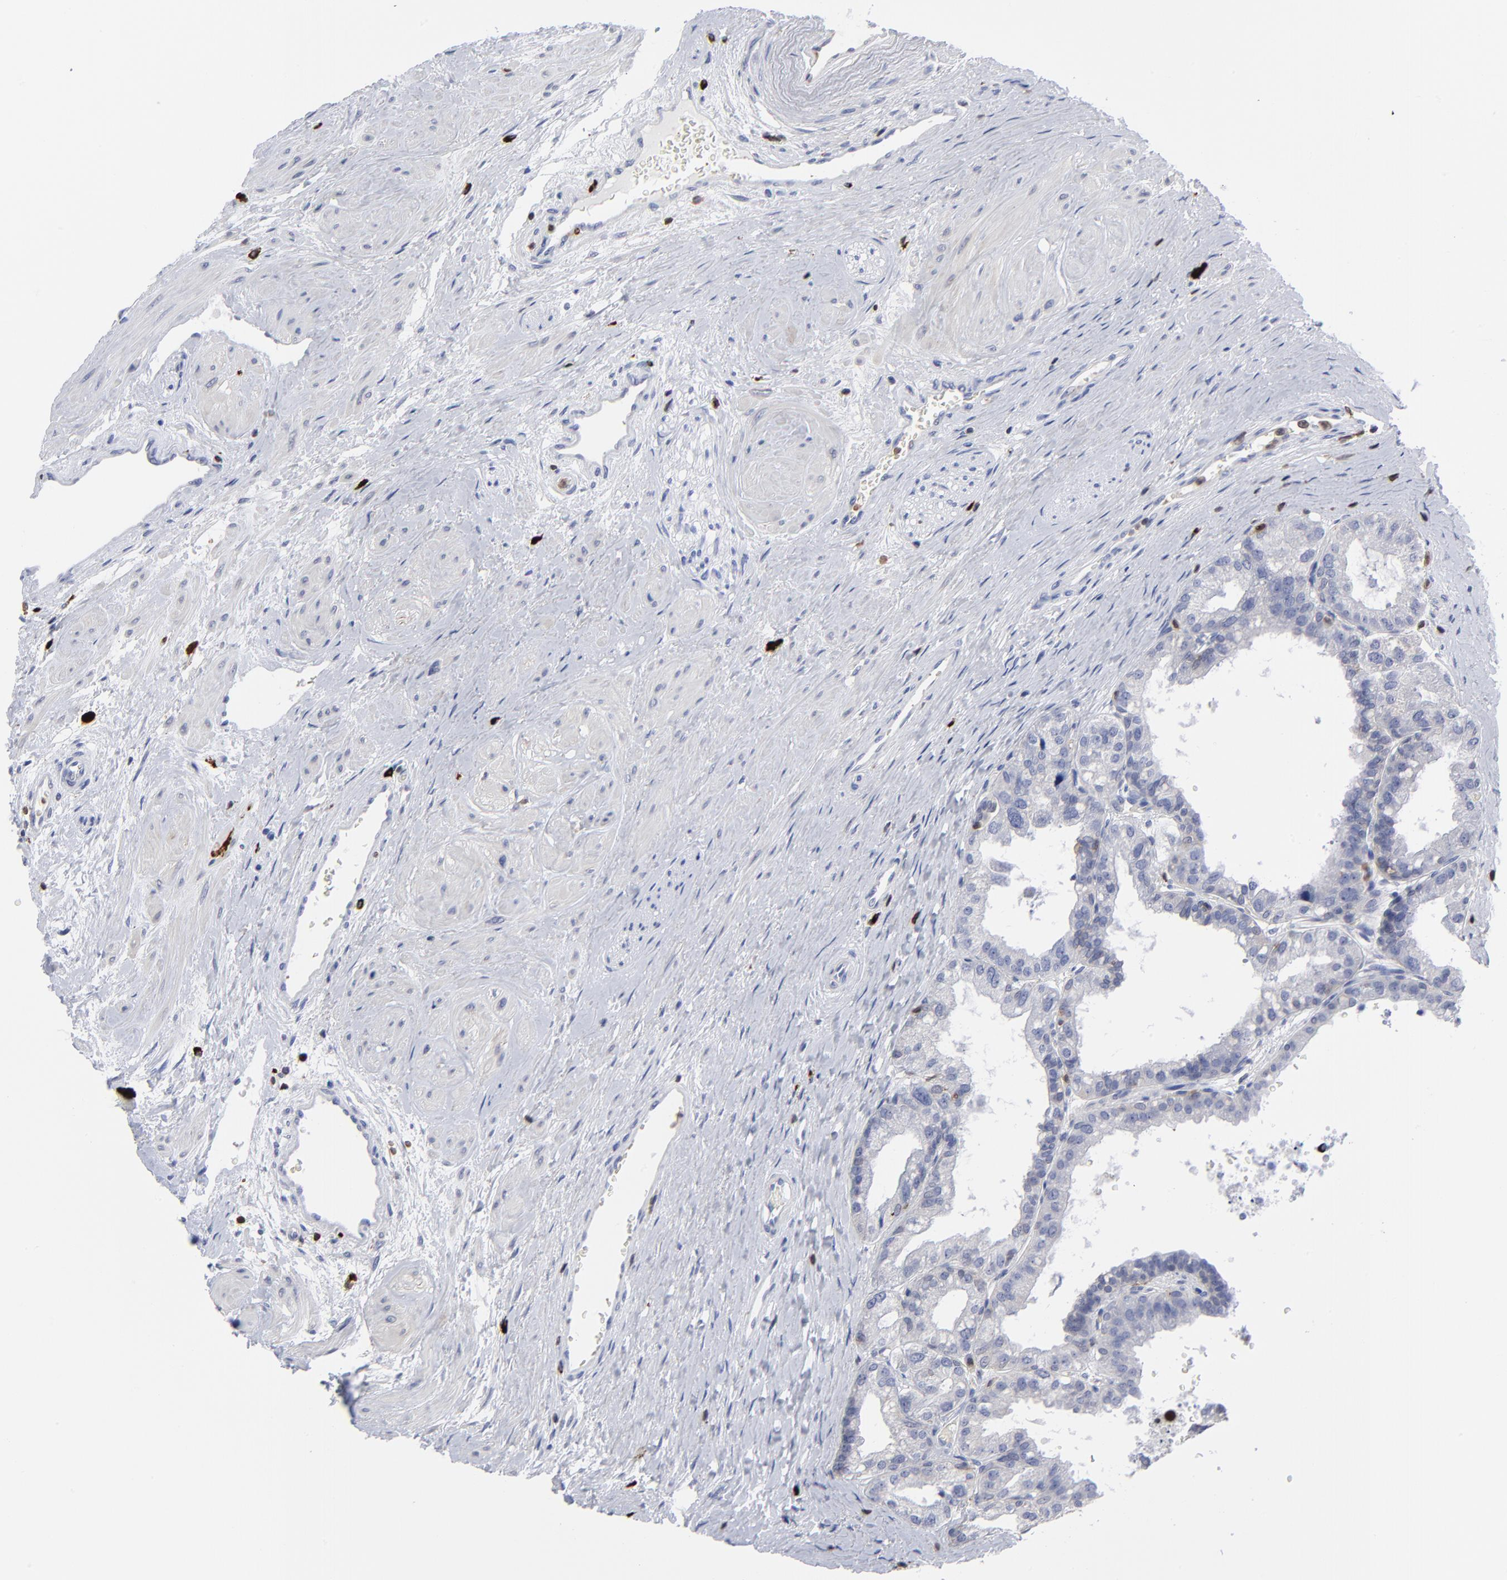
{"staining": {"intensity": "negative", "quantity": "none", "location": "none"}, "tissue": "prostate", "cell_type": "Glandular cells", "image_type": "normal", "snomed": [{"axis": "morphology", "description": "Normal tissue, NOS"}, {"axis": "topography", "description": "Prostate"}], "caption": "This is a photomicrograph of immunohistochemistry (IHC) staining of normal prostate, which shows no expression in glandular cells. (DAB IHC with hematoxylin counter stain).", "gene": "TBXT", "patient": {"sex": "male", "age": 60}}